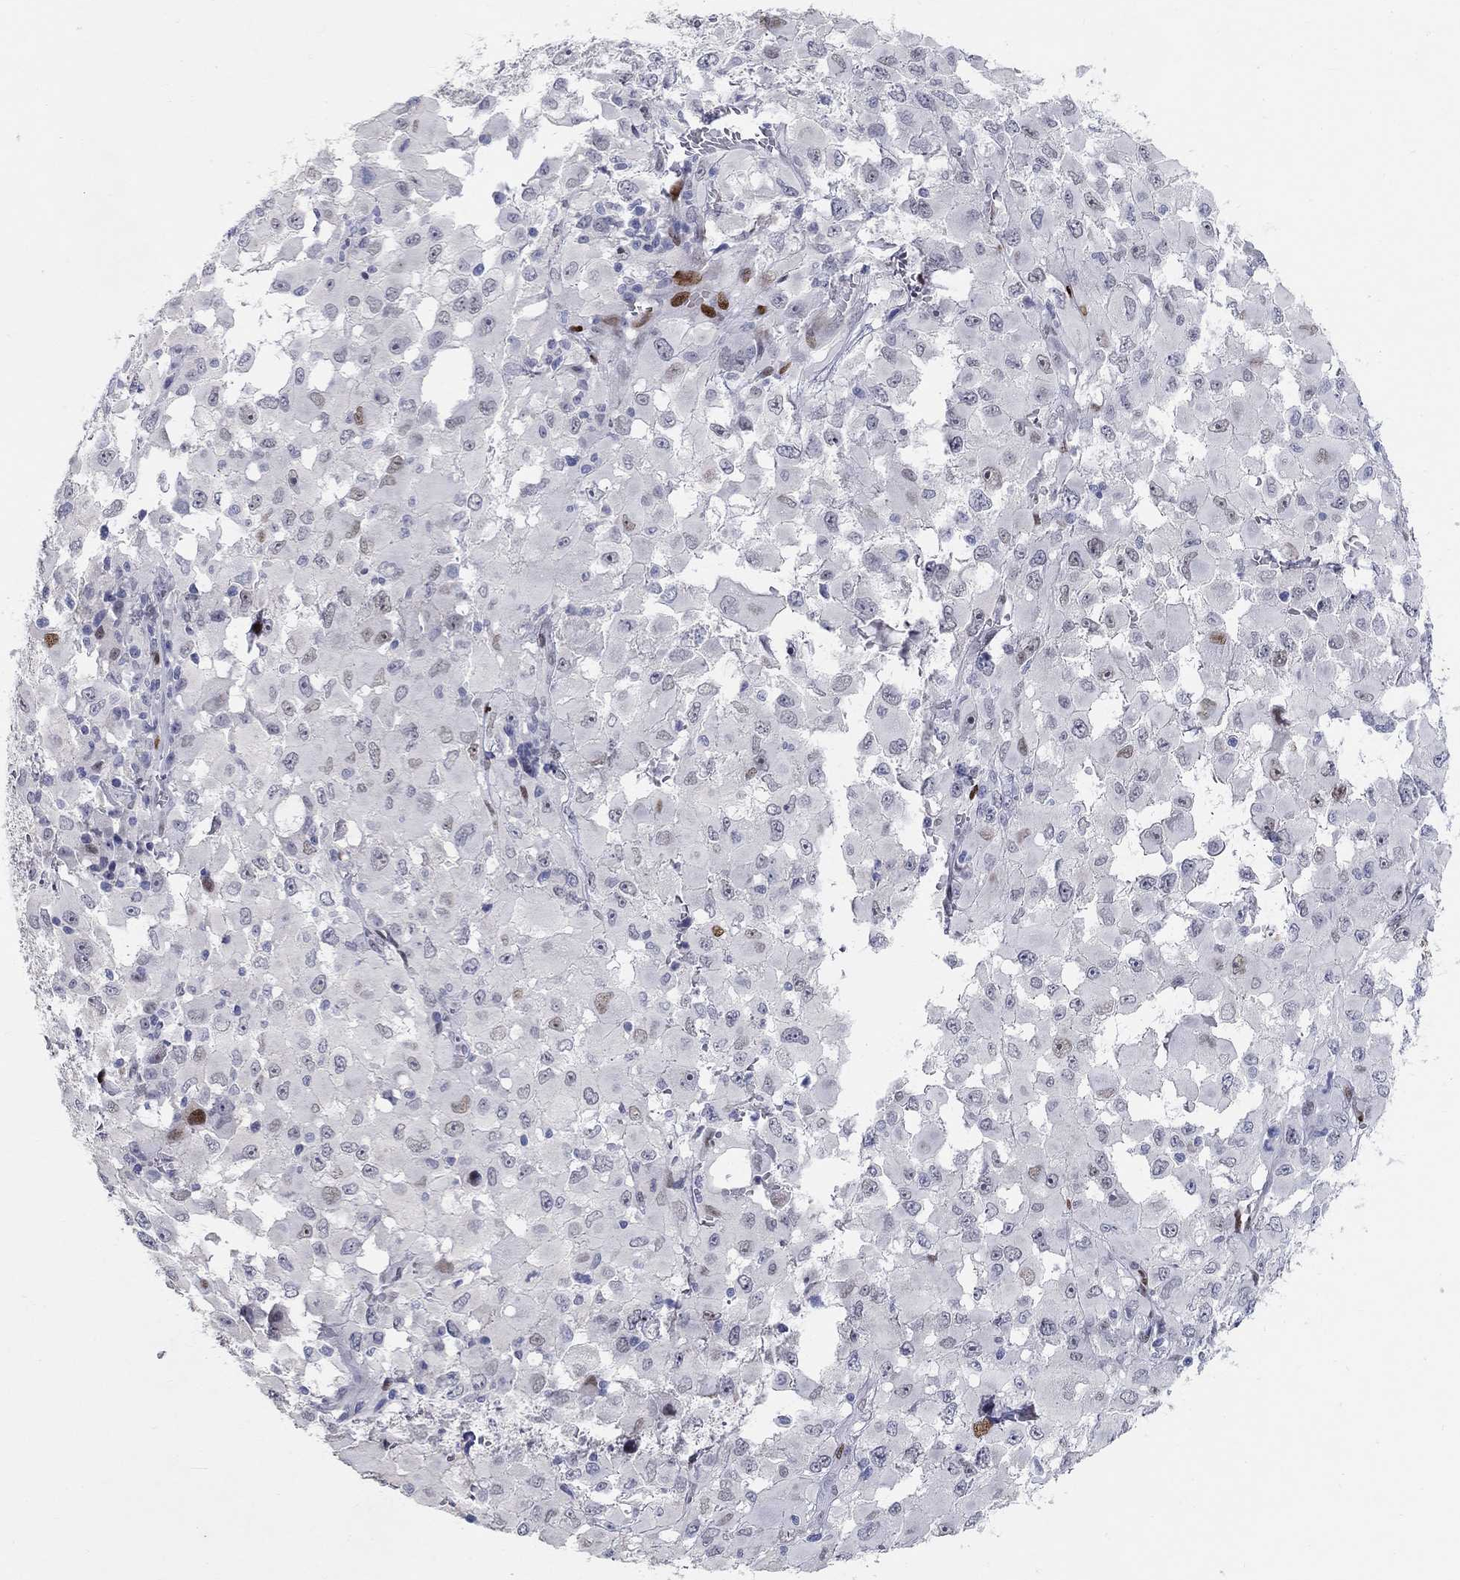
{"staining": {"intensity": "moderate", "quantity": "<25%", "location": "nuclear"}, "tissue": "melanoma", "cell_type": "Tumor cells", "image_type": "cancer", "snomed": [{"axis": "morphology", "description": "Malignant melanoma, Metastatic site"}, {"axis": "topography", "description": "Lymph node"}], "caption": "This photomicrograph demonstrates immunohistochemistry staining of melanoma, with low moderate nuclear staining in approximately <25% of tumor cells.", "gene": "RAPGEF5", "patient": {"sex": "male", "age": 50}}